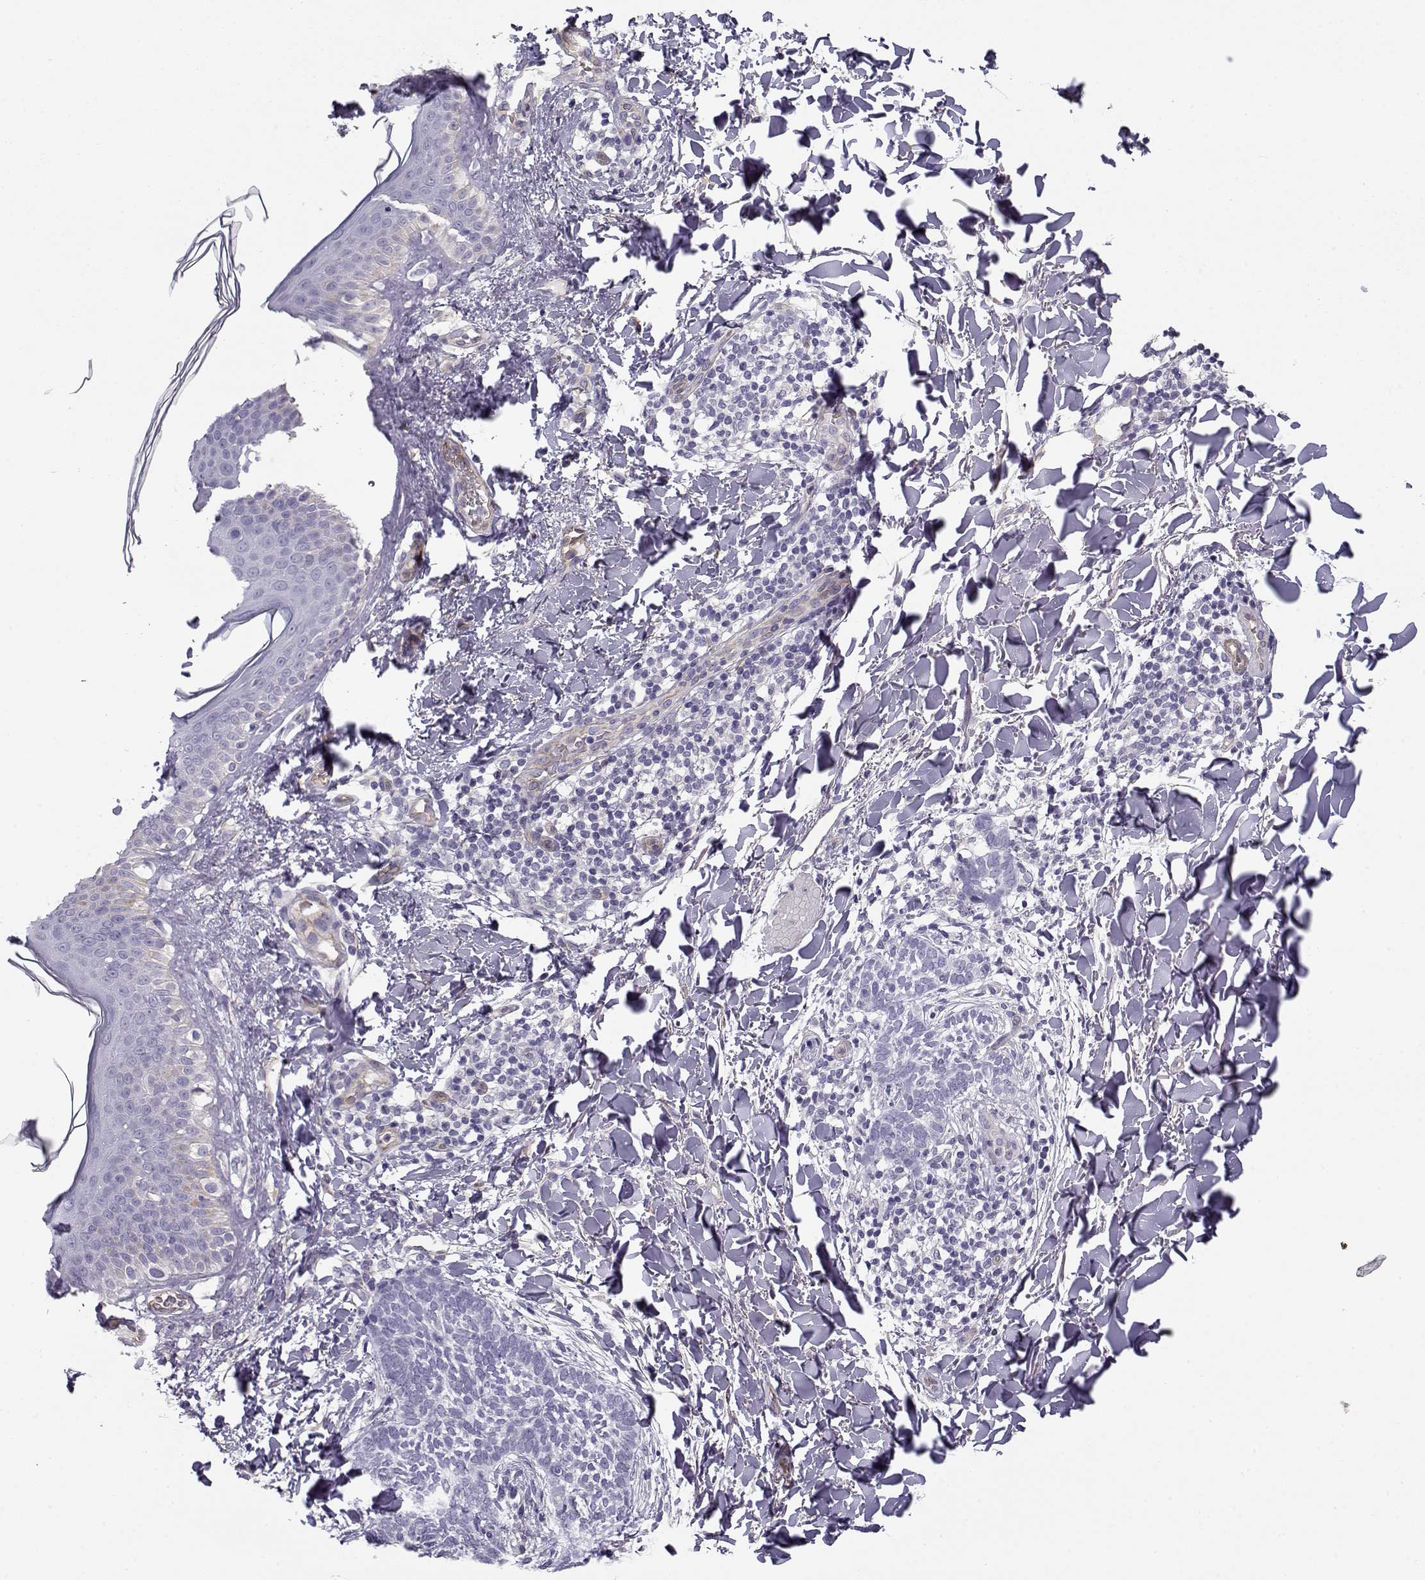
{"staining": {"intensity": "negative", "quantity": "none", "location": "none"}, "tissue": "skin cancer", "cell_type": "Tumor cells", "image_type": "cancer", "snomed": [{"axis": "morphology", "description": "Normal tissue, NOS"}, {"axis": "morphology", "description": "Basal cell carcinoma"}, {"axis": "topography", "description": "Skin"}], "caption": "Tumor cells show no significant protein positivity in skin cancer.", "gene": "MYO1A", "patient": {"sex": "male", "age": 46}}